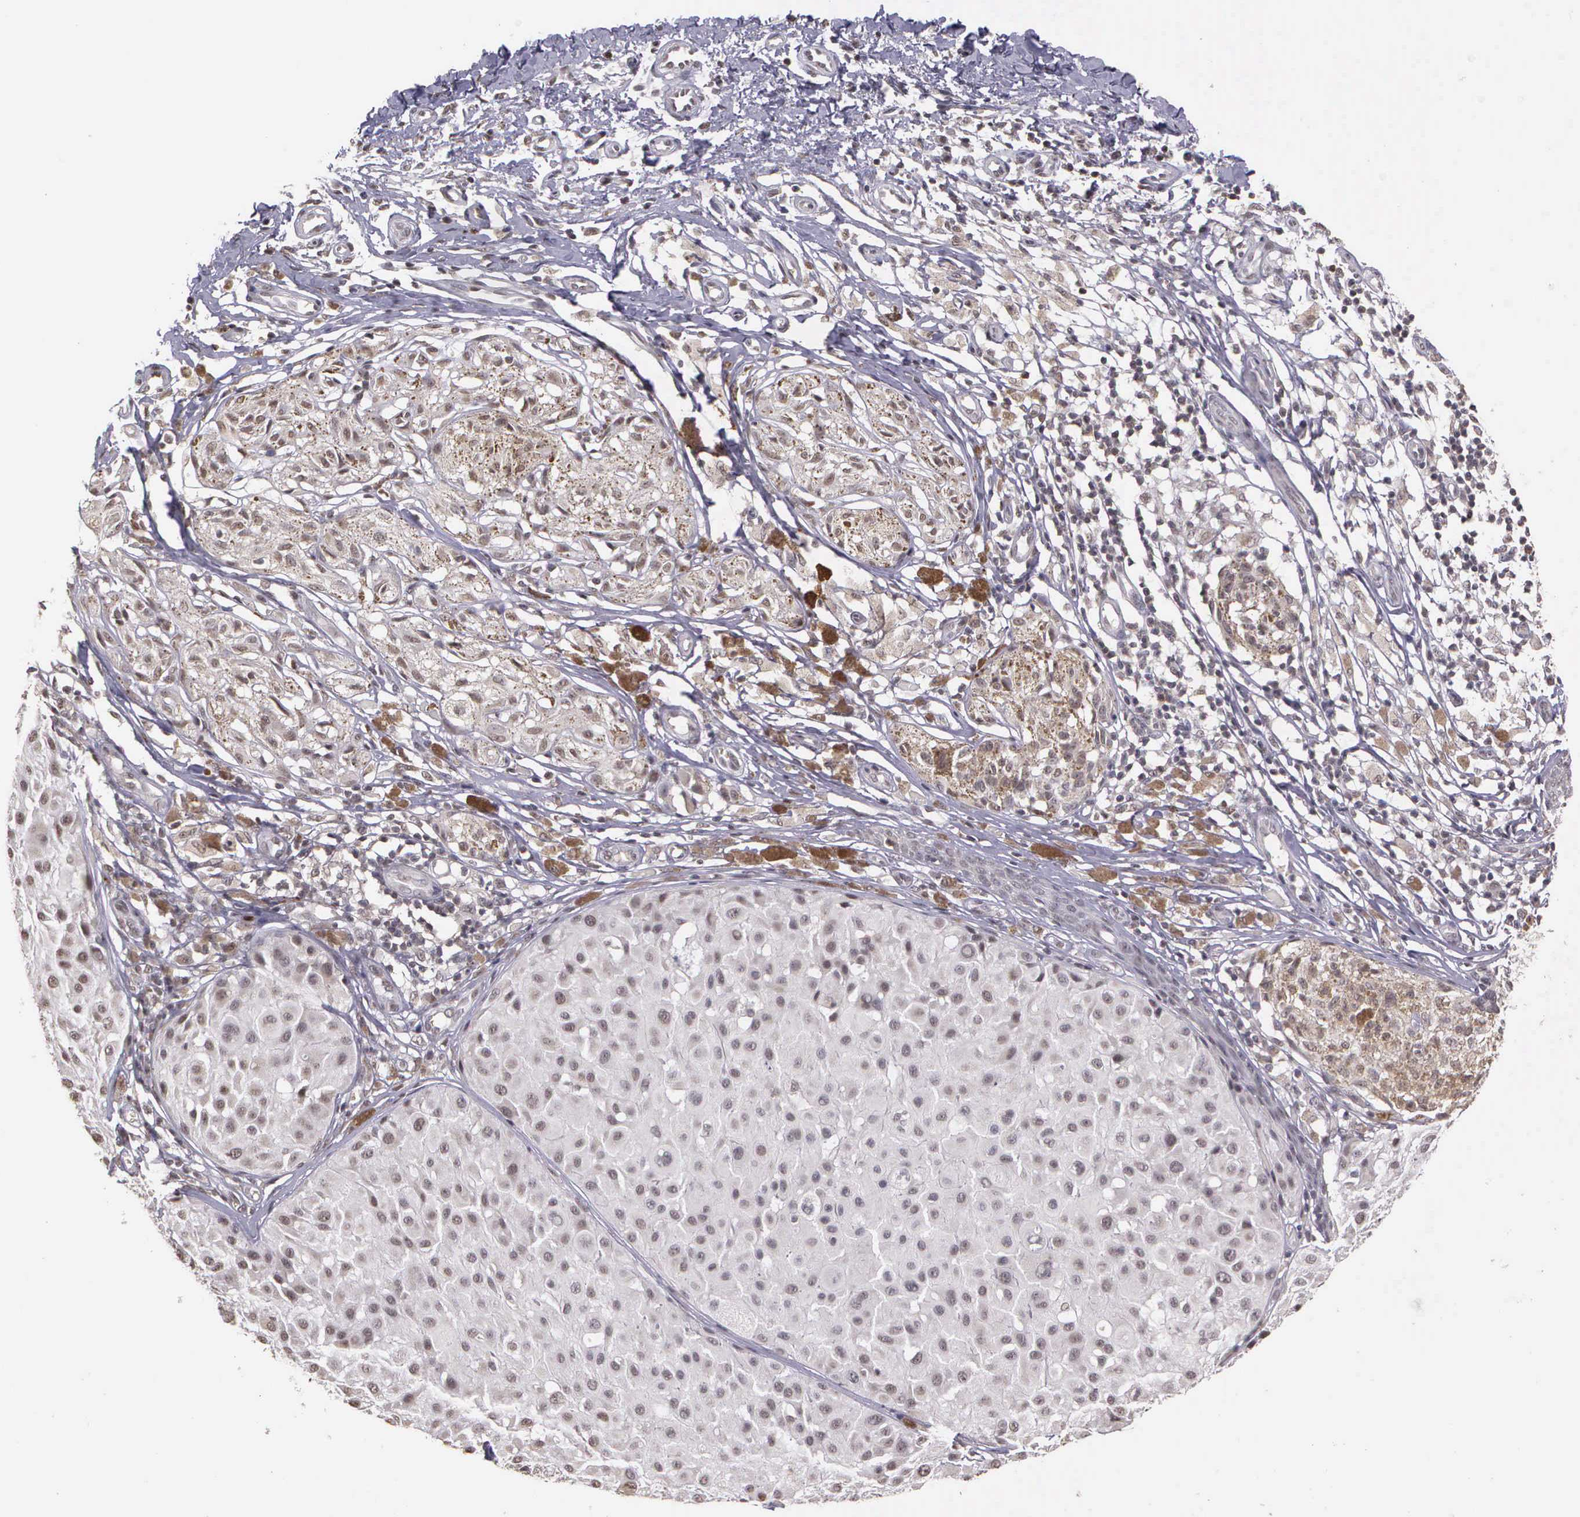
{"staining": {"intensity": "negative", "quantity": "none", "location": "none"}, "tissue": "melanoma", "cell_type": "Tumor cells", "image_type": "cancer", "snomed": [{"axis": "morphology", "description": "Malignant melanoma, NOS"}, {"axis": "topography", "description": "Skin"}], "caption": "Tumor cells are negative for protein expression in human malignant melanoma. (Stains: DAB (3,3'-diaminobenzidine) IHC with hematoxylin counter stain, Microscopy: brightfield microscopy at high magnification).", "gene": "ARMCX5", "patient": {"sex": "male", "age": 36}}